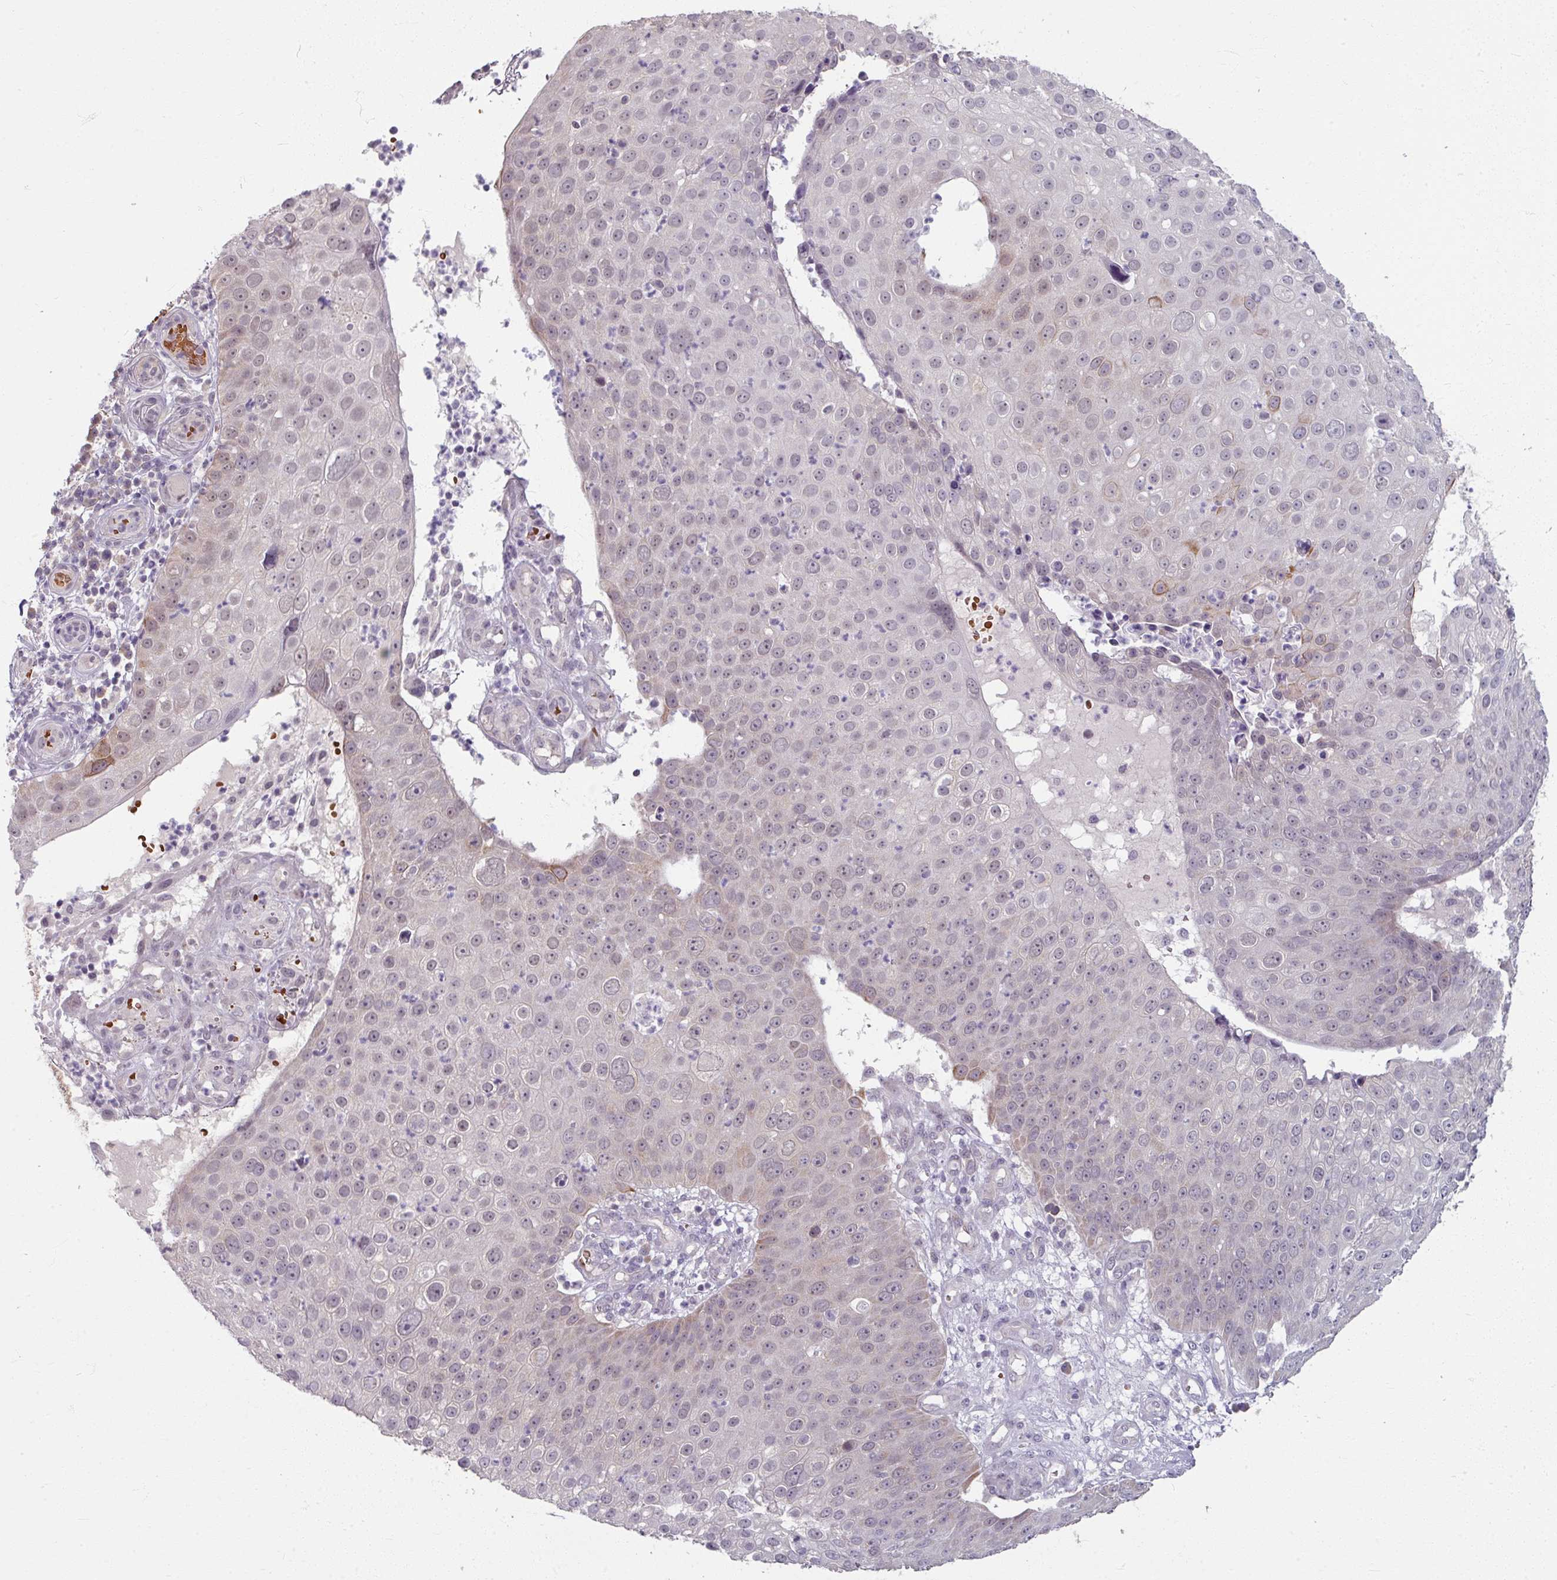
{"staining": {"intensity": "strong", "quantity": "<25%", "location": "cytoplasmic/membranous"}, "tissue": "skin cancer", "cell_type": "Tumor cells", "image_type": "cancer", "snomed": [{"axis": "morphology", "description": "Squamous cell carcinoma, NOS"}, {"axis": "topography", "description": "Skin"}], "caption": "Protein analysis of squamous cell carcinoma (skin) tissue exhibits strong cytoplasmic/membranous staining in approximately <25% of tumor cells. (DAB (3,3'-diaminobenzidine) = brown stain, brightfield microscopy at high magnification).", "gene": "KMT5C", "patient": {"sex": "male", "age": 71}}